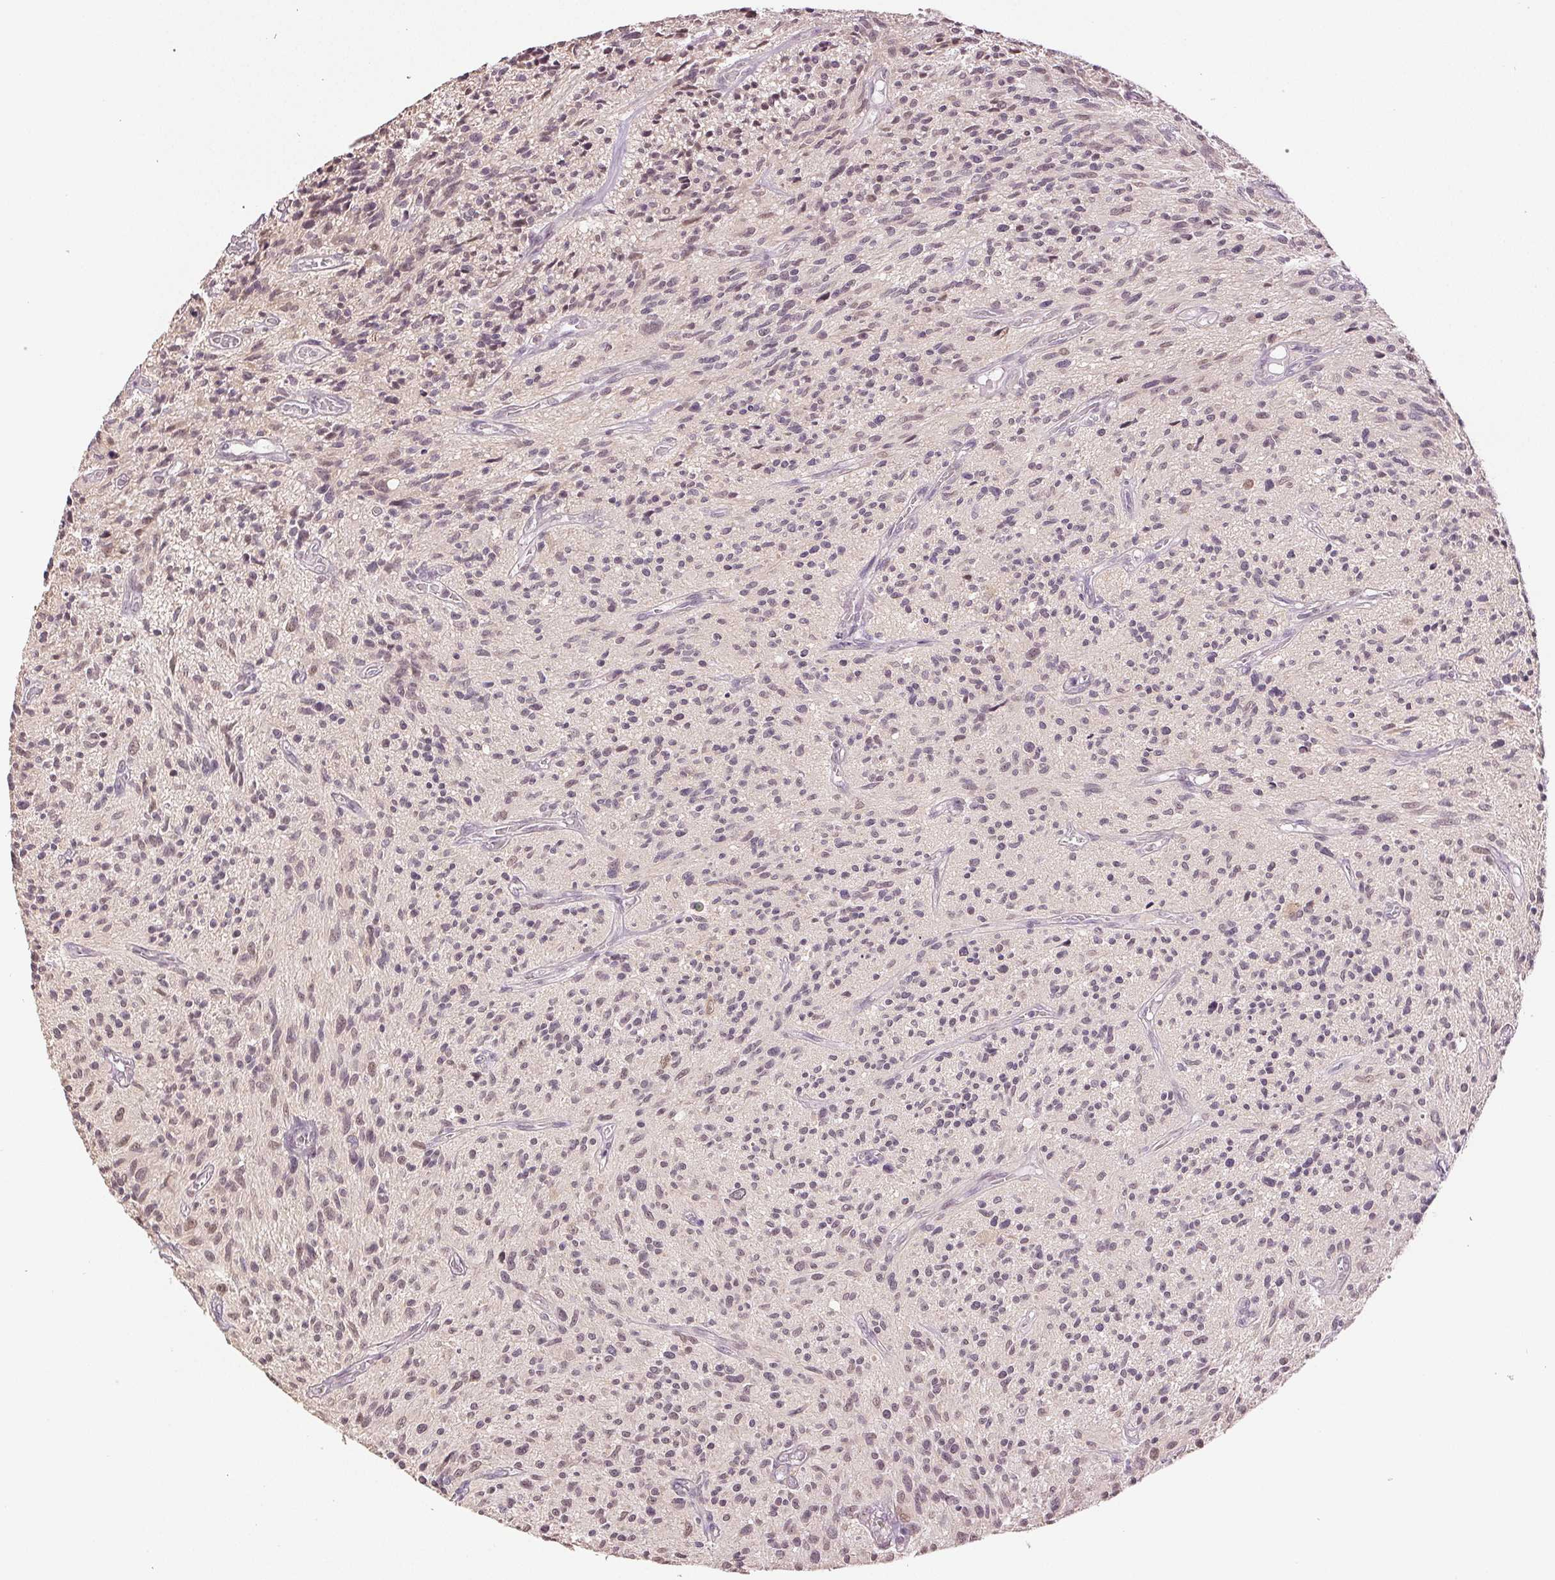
{"staining": {"intensity": "weak", "quantity": "25%-75%", "location": "nuclear"}, "tissue": "glioma", "cell_type": "Tumor cells", "image_type": "cancer", "snomed": [{"axis": "morphology", "description": "Glioma, malignant, High grade"}, {"axis": "topography", "description": "Brain"}], "caption": "Protein expression analysis of glioma exhibits weak nuclear positivity in about 25%-75% of tumor cells.", "gene": "PLCB1", "patient": {"sex": "male", "age": 75}}